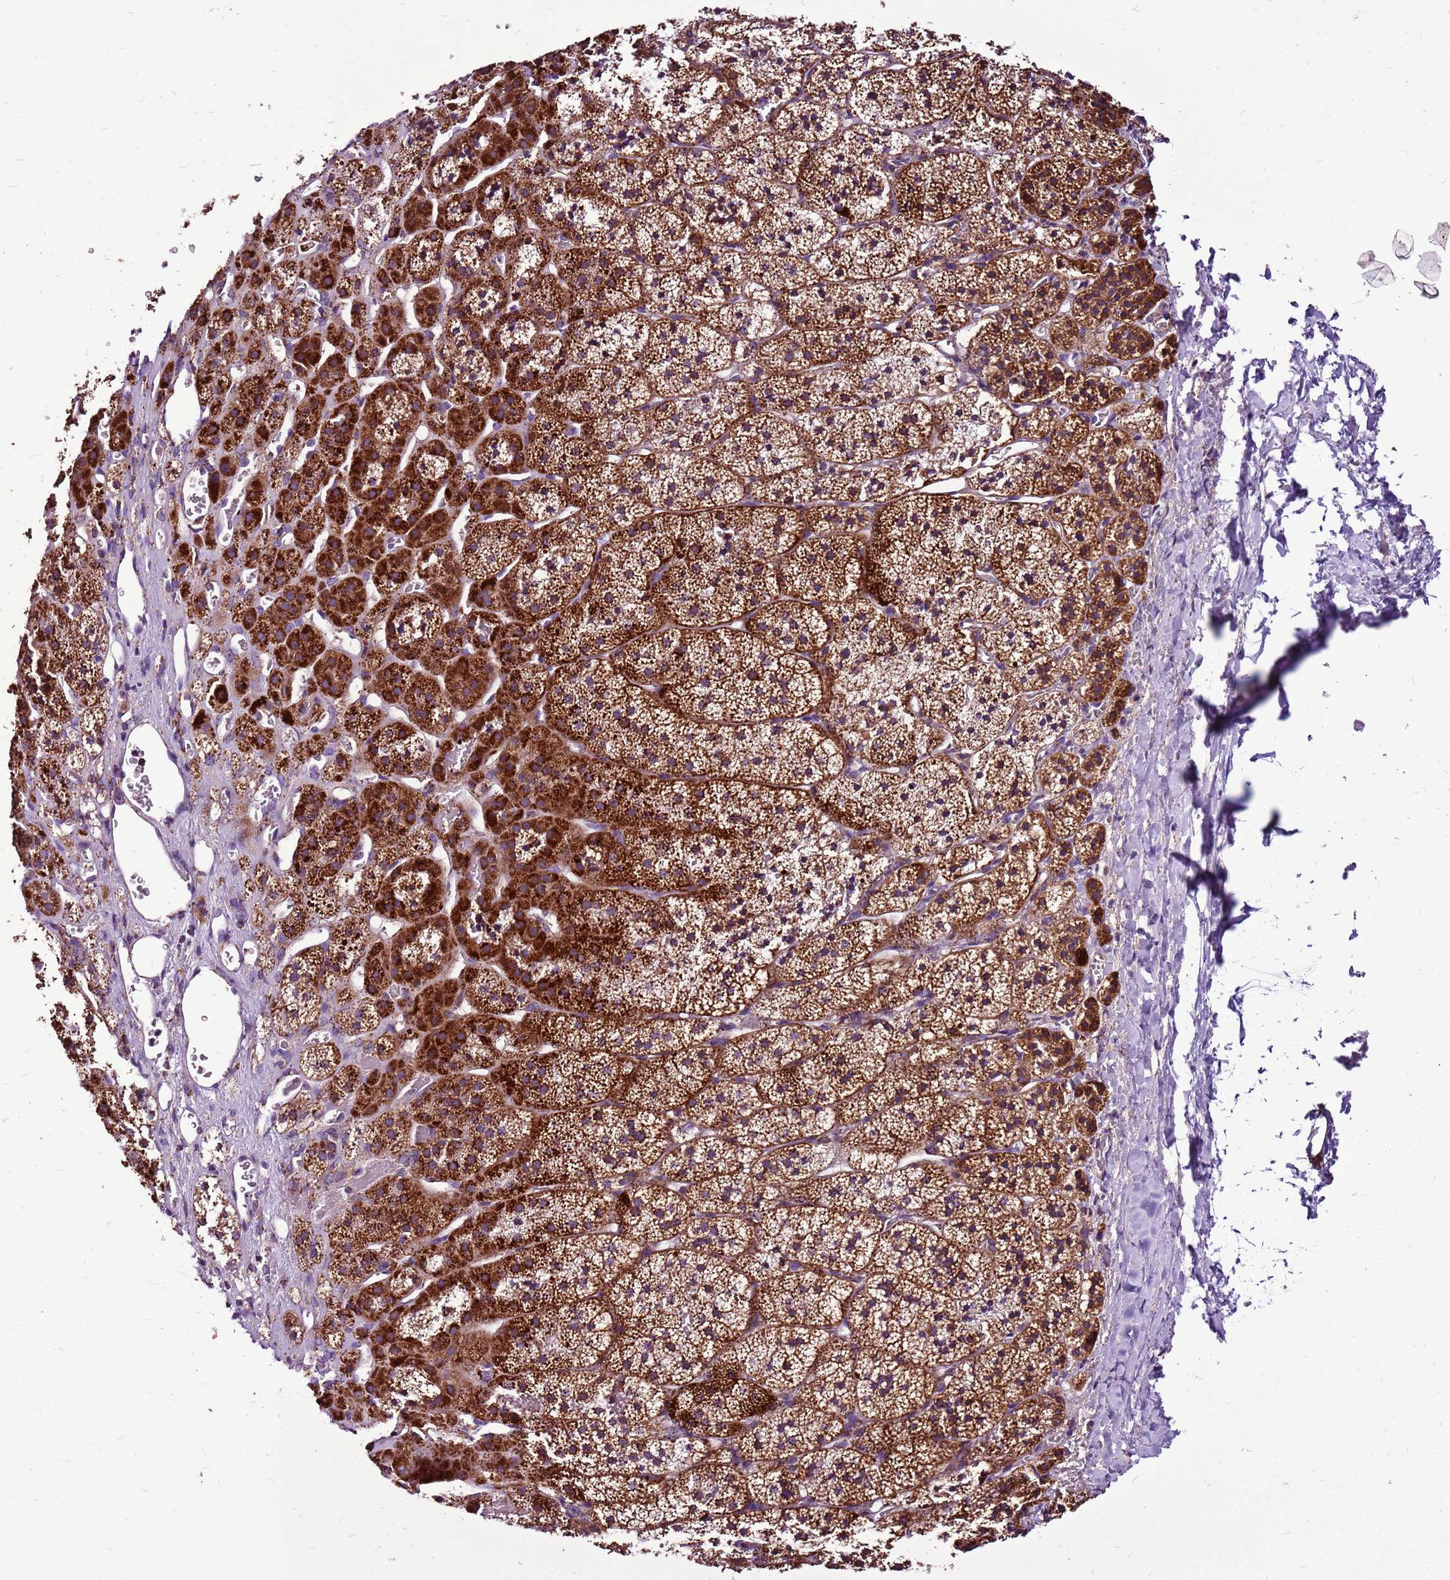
{"staining": {"intensity": "strong", "quantity": ">75%", "location": "cytoplasmic/membranous"}, "tissue": "adrenal gland", "cell_type": "Glandular cells", "image_type": "normal", "snomed": [{"axis": "morphology", "description": "Normal tissue, NOS"}, {"axis": "topography", "description": "Adrenal gland"}], "caption": "Glandular cells demonstrate strong cytoplasmic/membranous expression in approximately >75% of cells in benign adrenal gland.", "gene": "GCDH", "patient": {"sex": "female", "age": 44}}